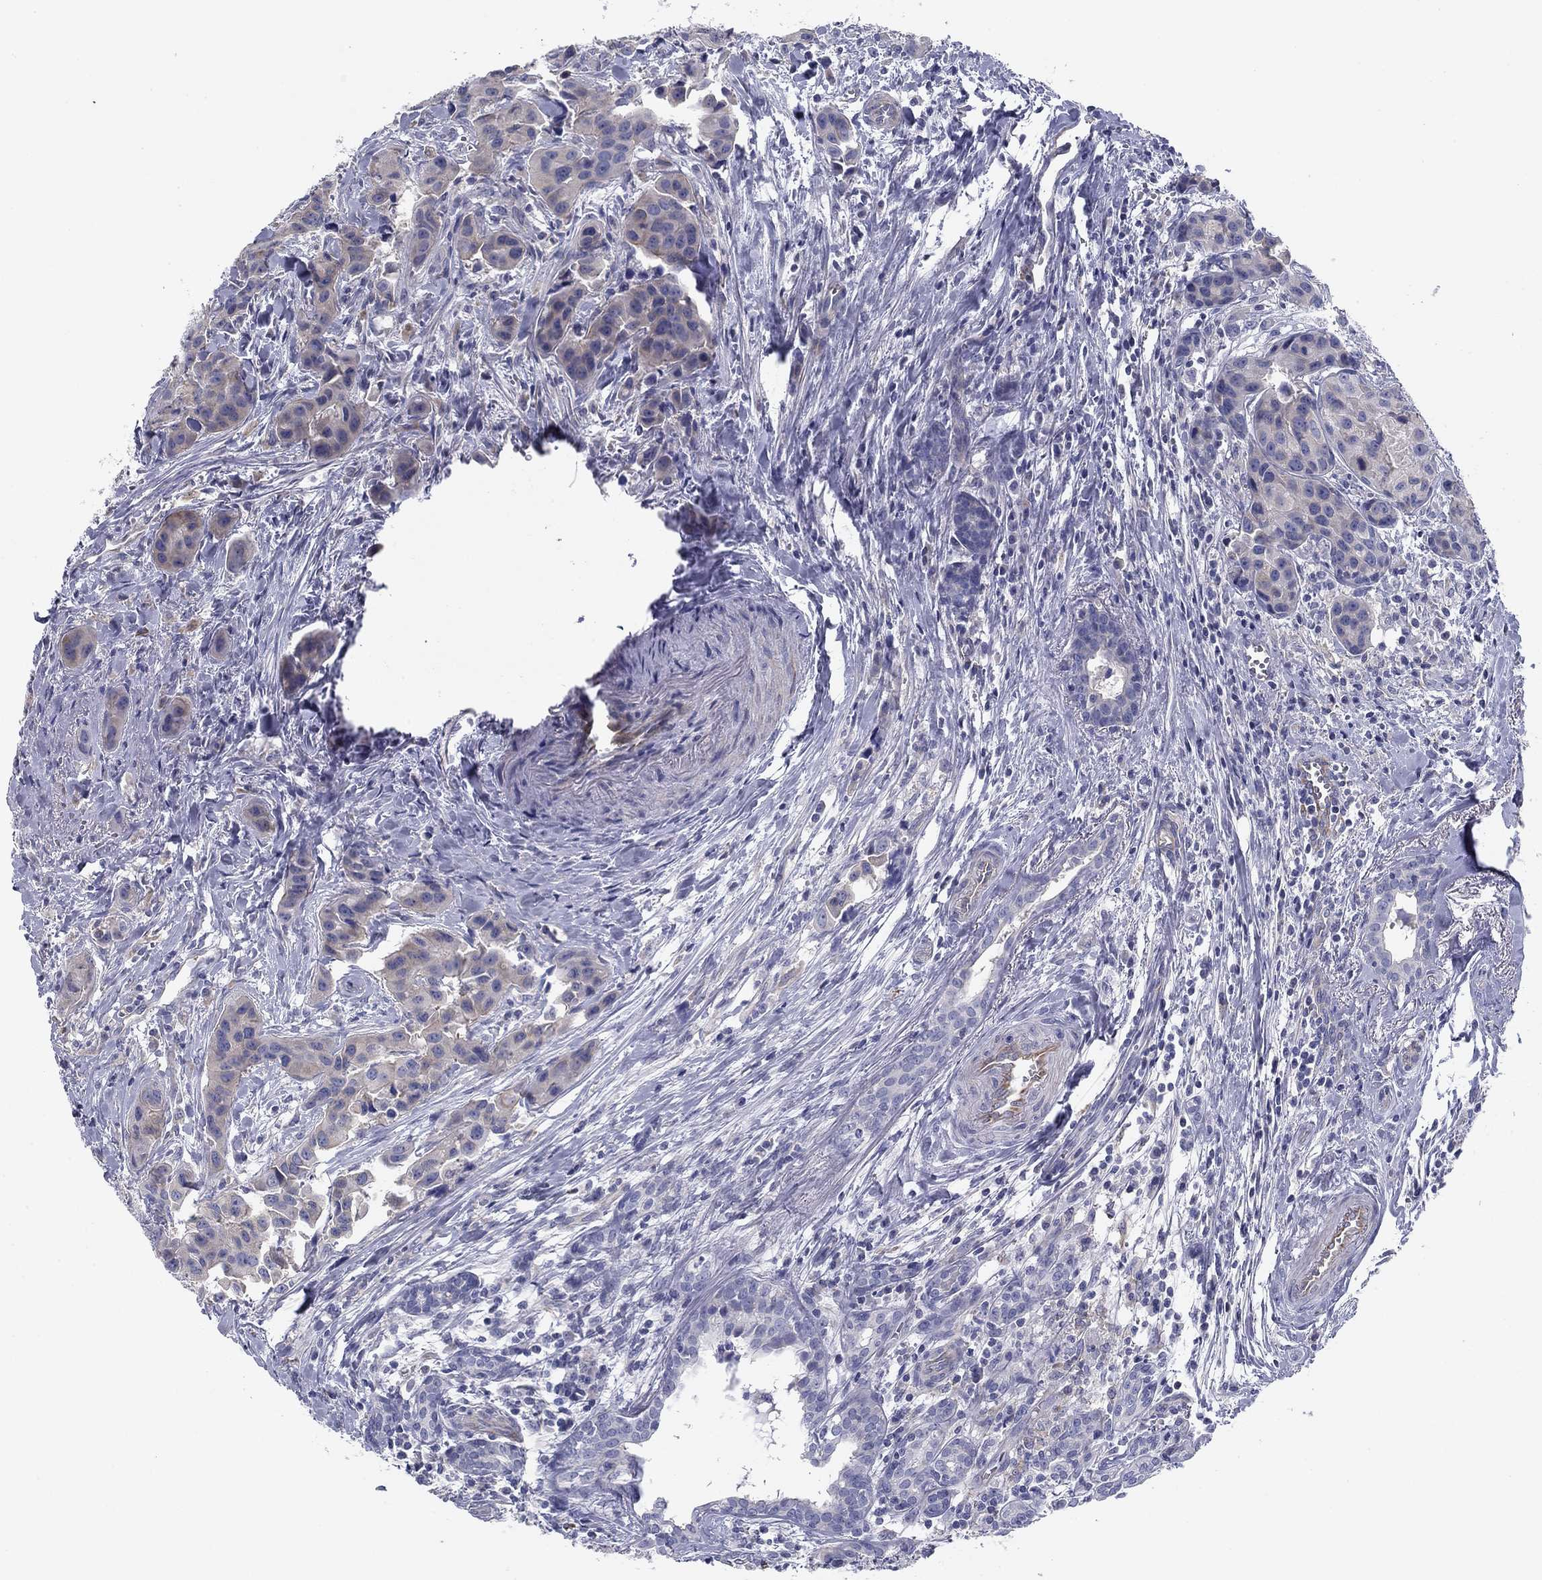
{"staining": {"intensity": "moderate", "quantity": "<25%", "location": "cytoplasmic/membranous"}, "tissue": "head and neck cancer", "cell_type": "Tumor cells", "image_type": "cancer", "snomed": [{"axis": "morphology", "description": "Adenocarcinoma, NOS"}, {"axis": "topography", "description": "Head-Neck"}], "caption": "Protein analysis of head and neck adenocarcinoma tissue demonstrates moderate cytoplasmic/membranous positivity in approximately <25% of tumor cells. Using DAB (brown) and hematoxylin (blue) stains, captured at high magnification using brightfield microscopy.", "gene": "SEPTIN3", "patient": {"sex": "male", "age": 76}}